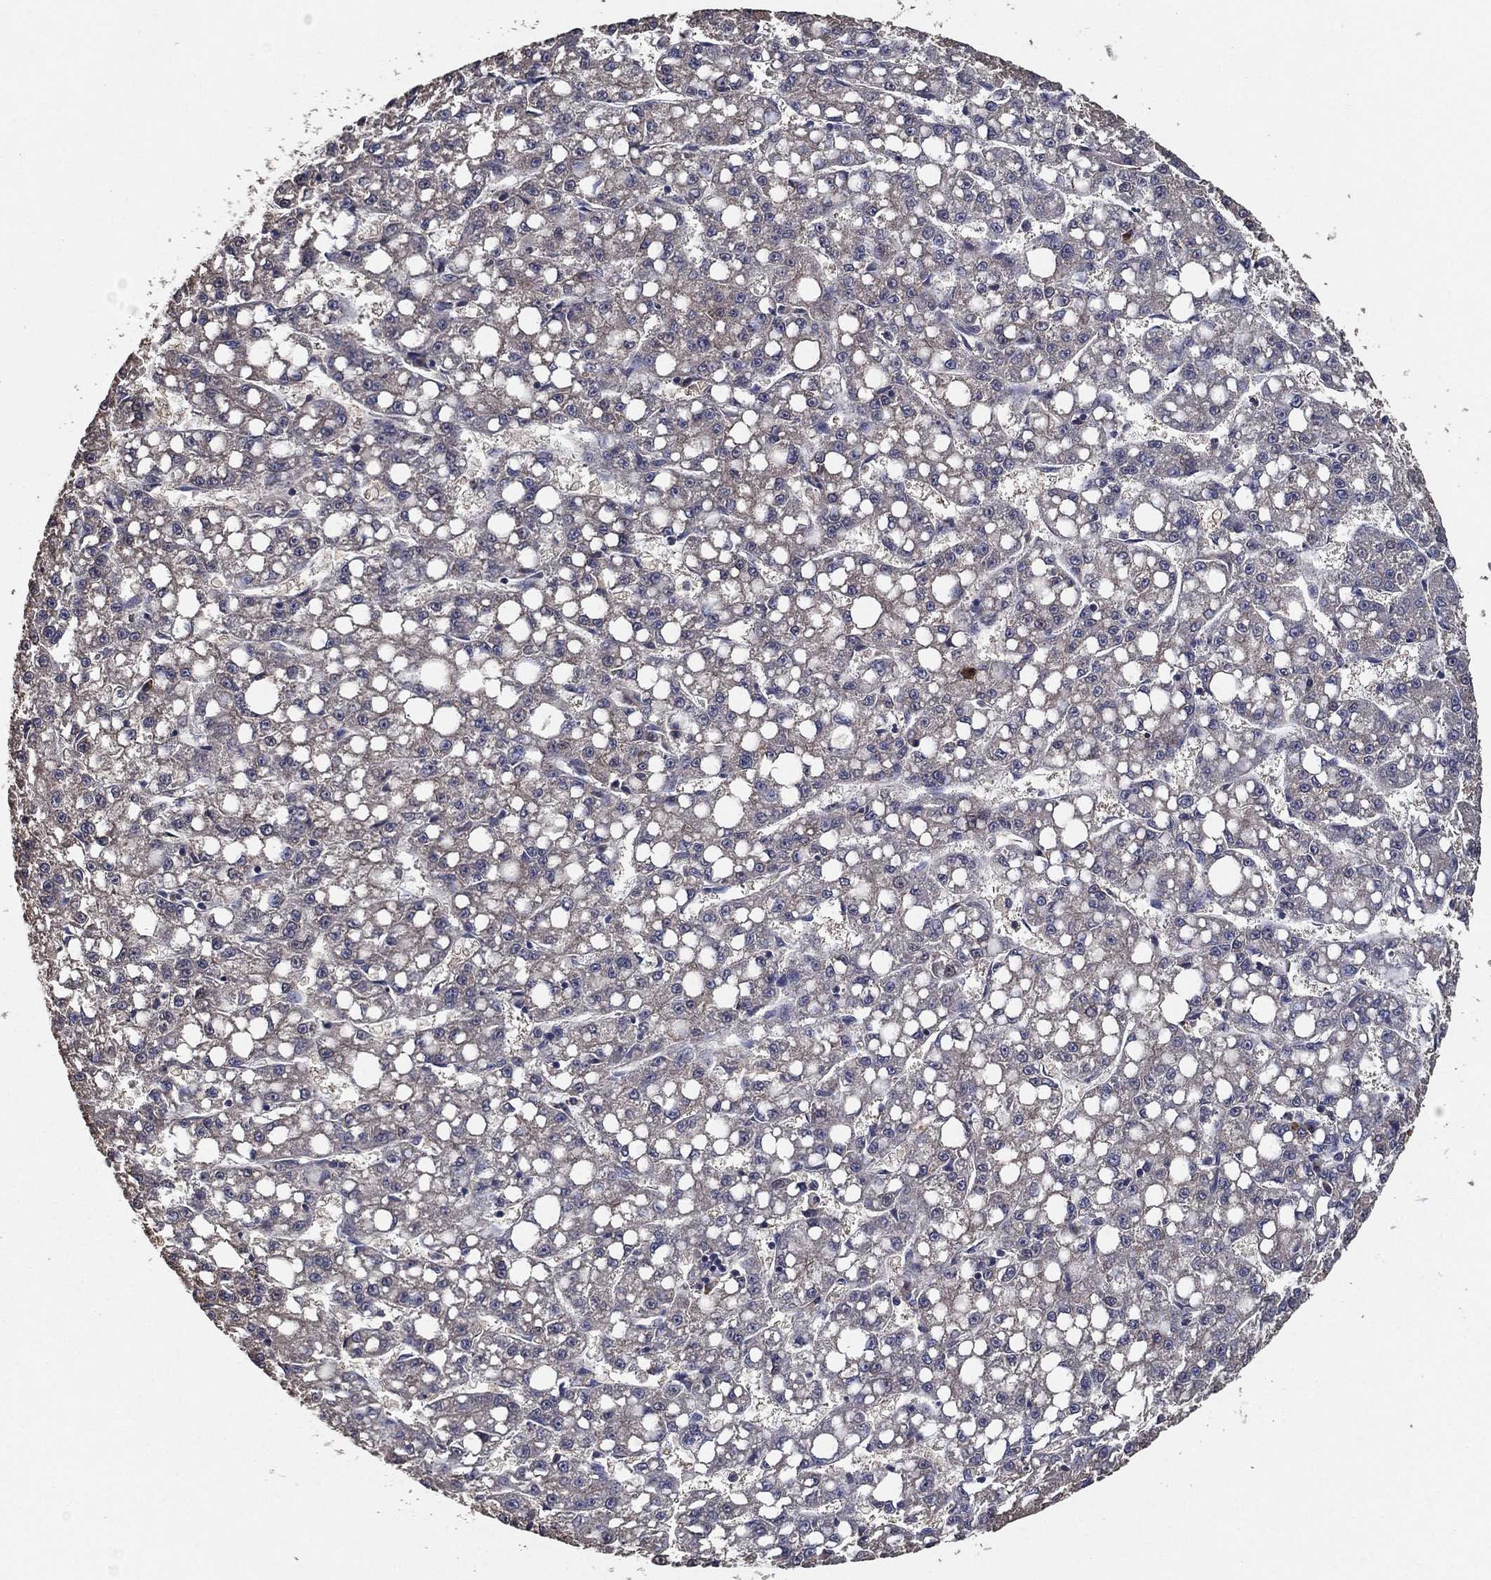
{"staining": {"intensity": "negative", "quantity": "none", "location": "none"}, "tissue": "liver cancer", "cell_type": "Tumor cells", "image_type": "cancer", "snomed": [{"axis": "morphology", "description": "Carcinoma, Hepatocellular, NOS"}, {"axis": "topography", "description": "Liver"}], "caption": "The immunohistochemistry (IHC) histopathology image has no significant staining in tumor cells of hepatocellular carcinoma (liver) tissue.", "gene": "PCNT", "patient": {"sex": "female", "age": 65}}